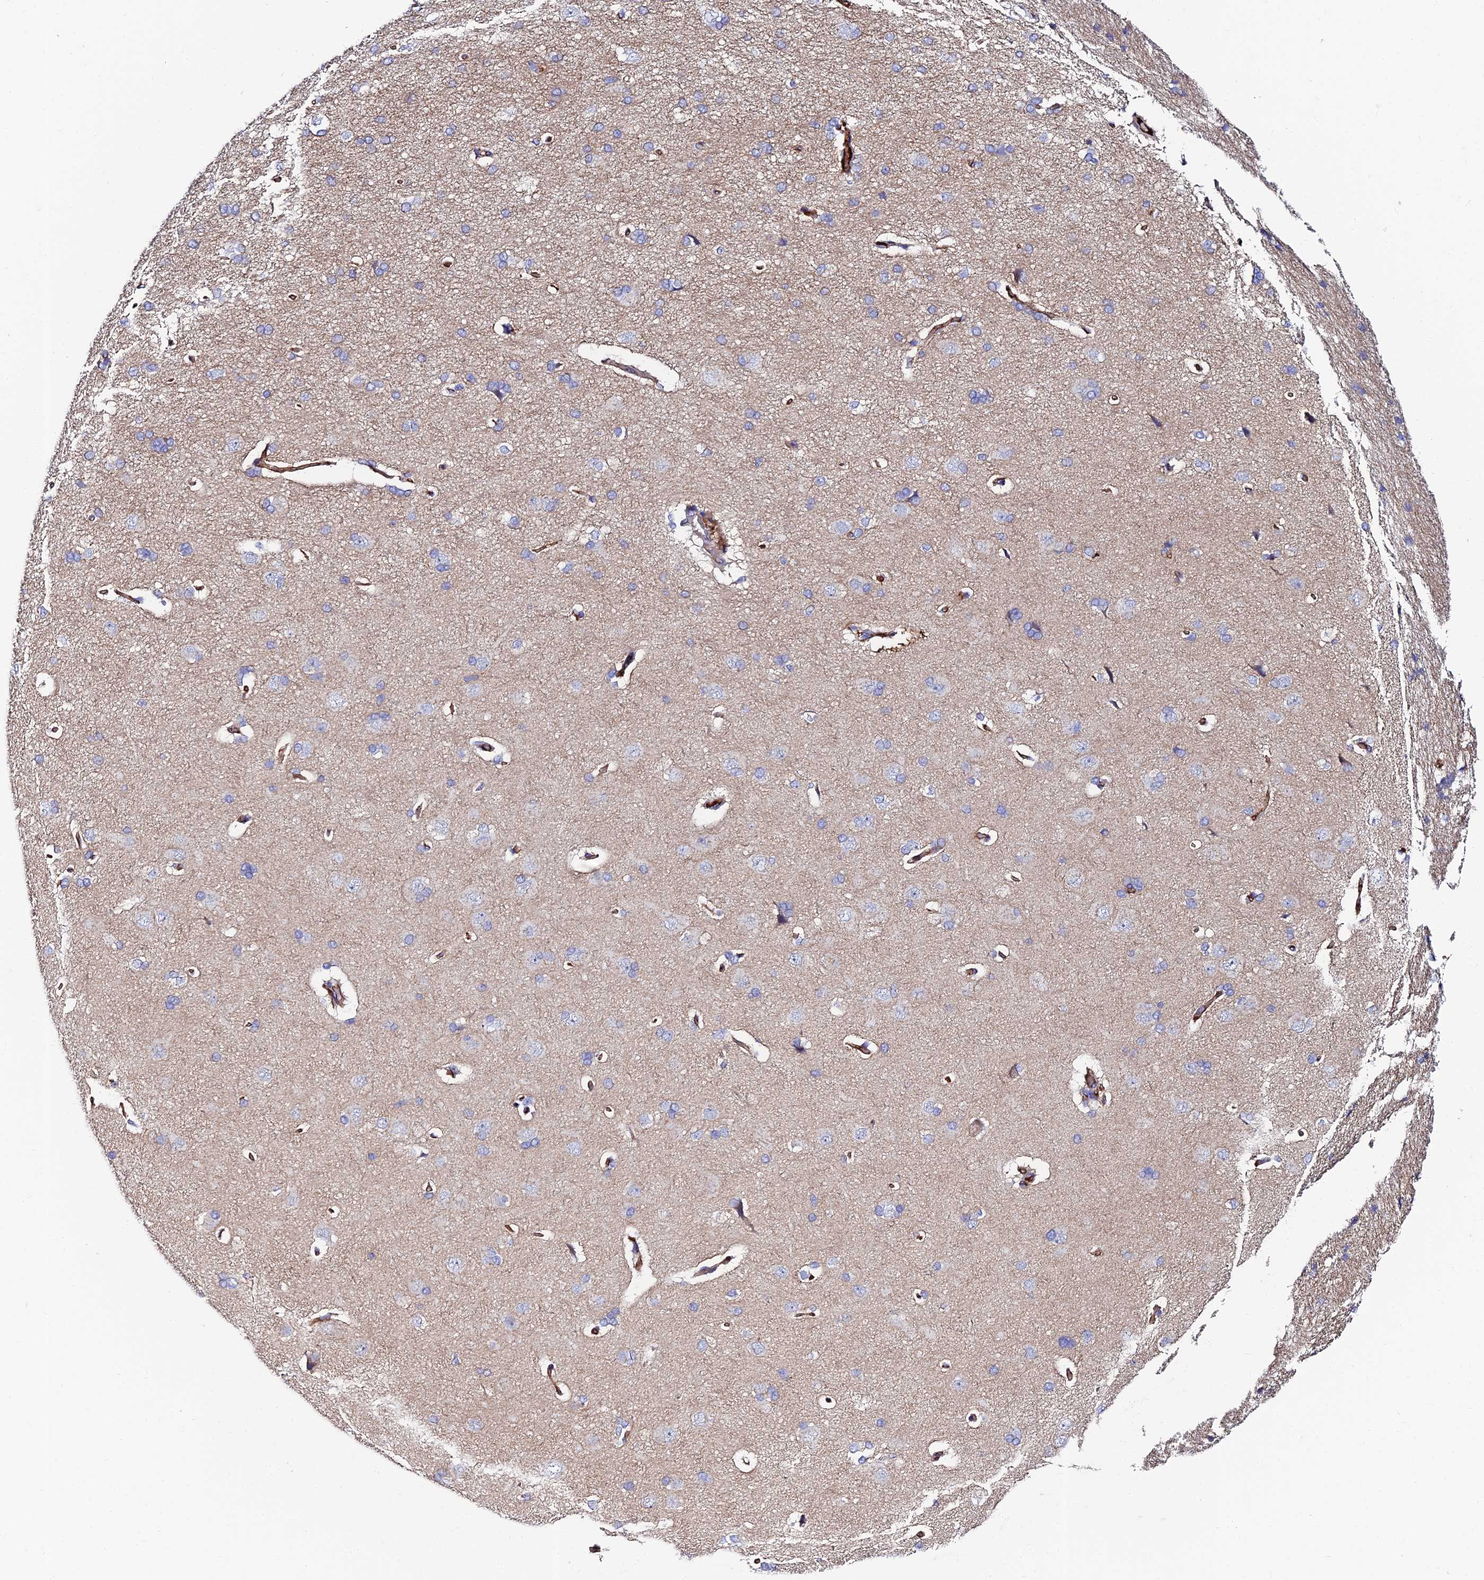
{"staining": {"intensity": "weak", "quantity": "25%-75%", "location": "cytoplasmic/membranous"}, "tissue": "cerebral cortex", "cell_type": "Endothelial cells", "image_type": "normal", "snomed": [{"axis": "morphology", "description": "Normal tissue, NOS"}, {"axis": "topography", "description": "Cerebral cortex"}], "caption": "An IHC photomicrograph of unremarkable tissue is shown. Protein staining in brown highlights weak cytoplasmic/membranous positivity in cerebral cortex within endothelial cells.", "gene": "ADGRF3", "patient": {"sex": "male", "age": 62}}